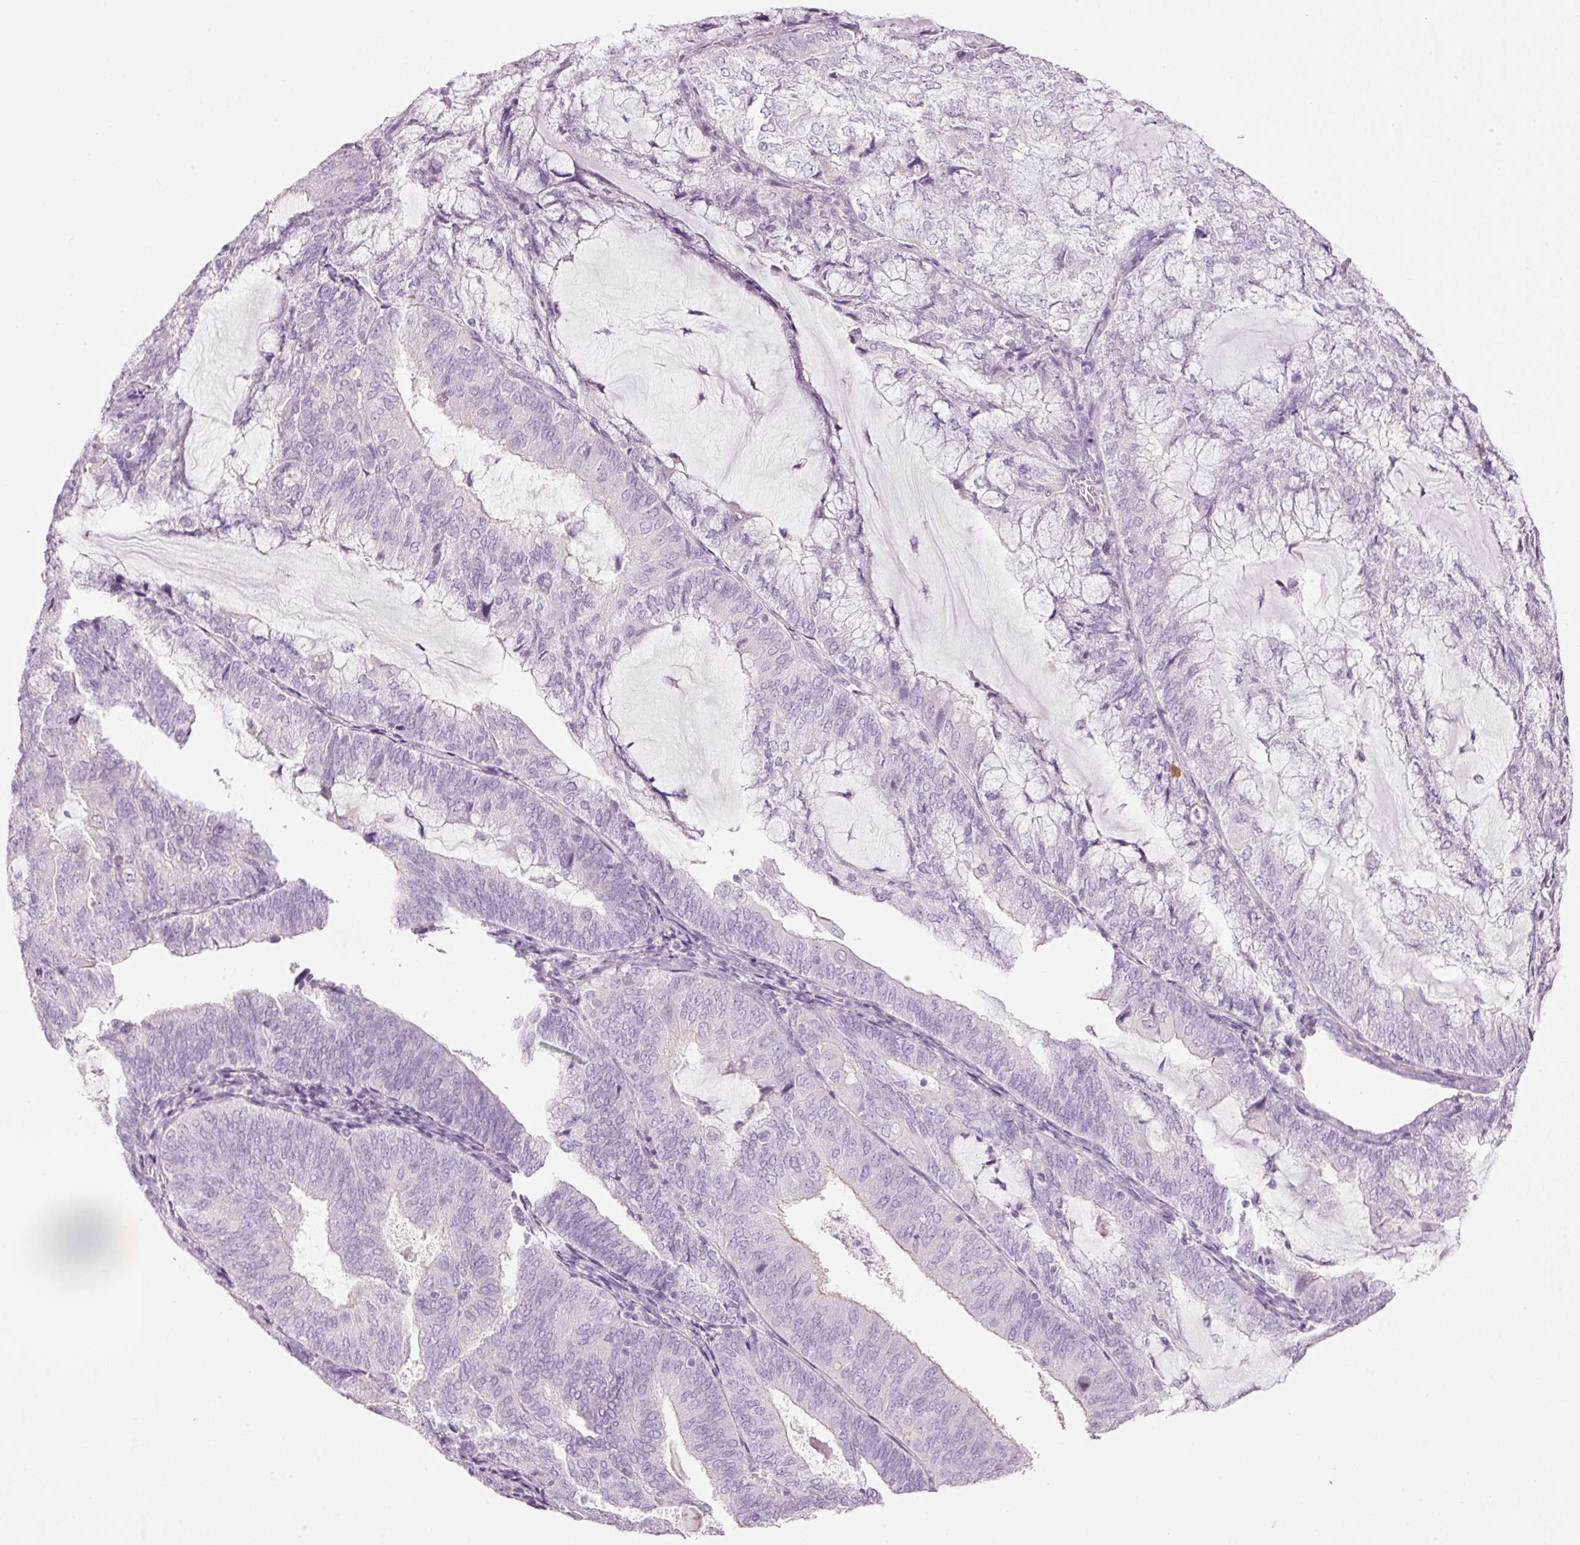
{"staining": {"intensity": "negative", "quantity": "none", "location": "none"}, "tissue": "endometrial cancer", "cell_type": "Tumor cells", "image_type": "cancer", "snomed": [{"axis": "morphology", "description": "Adenocarcinoma, NOS"}, {"axis": "topography", "description": "Endometrium"}], "caption": "Immunohistochemical staining of endometrial cancer reveals no significant staining in tumor cells.", "gene": "CMA1", "patient": {"sex": "female", "age": 81}}